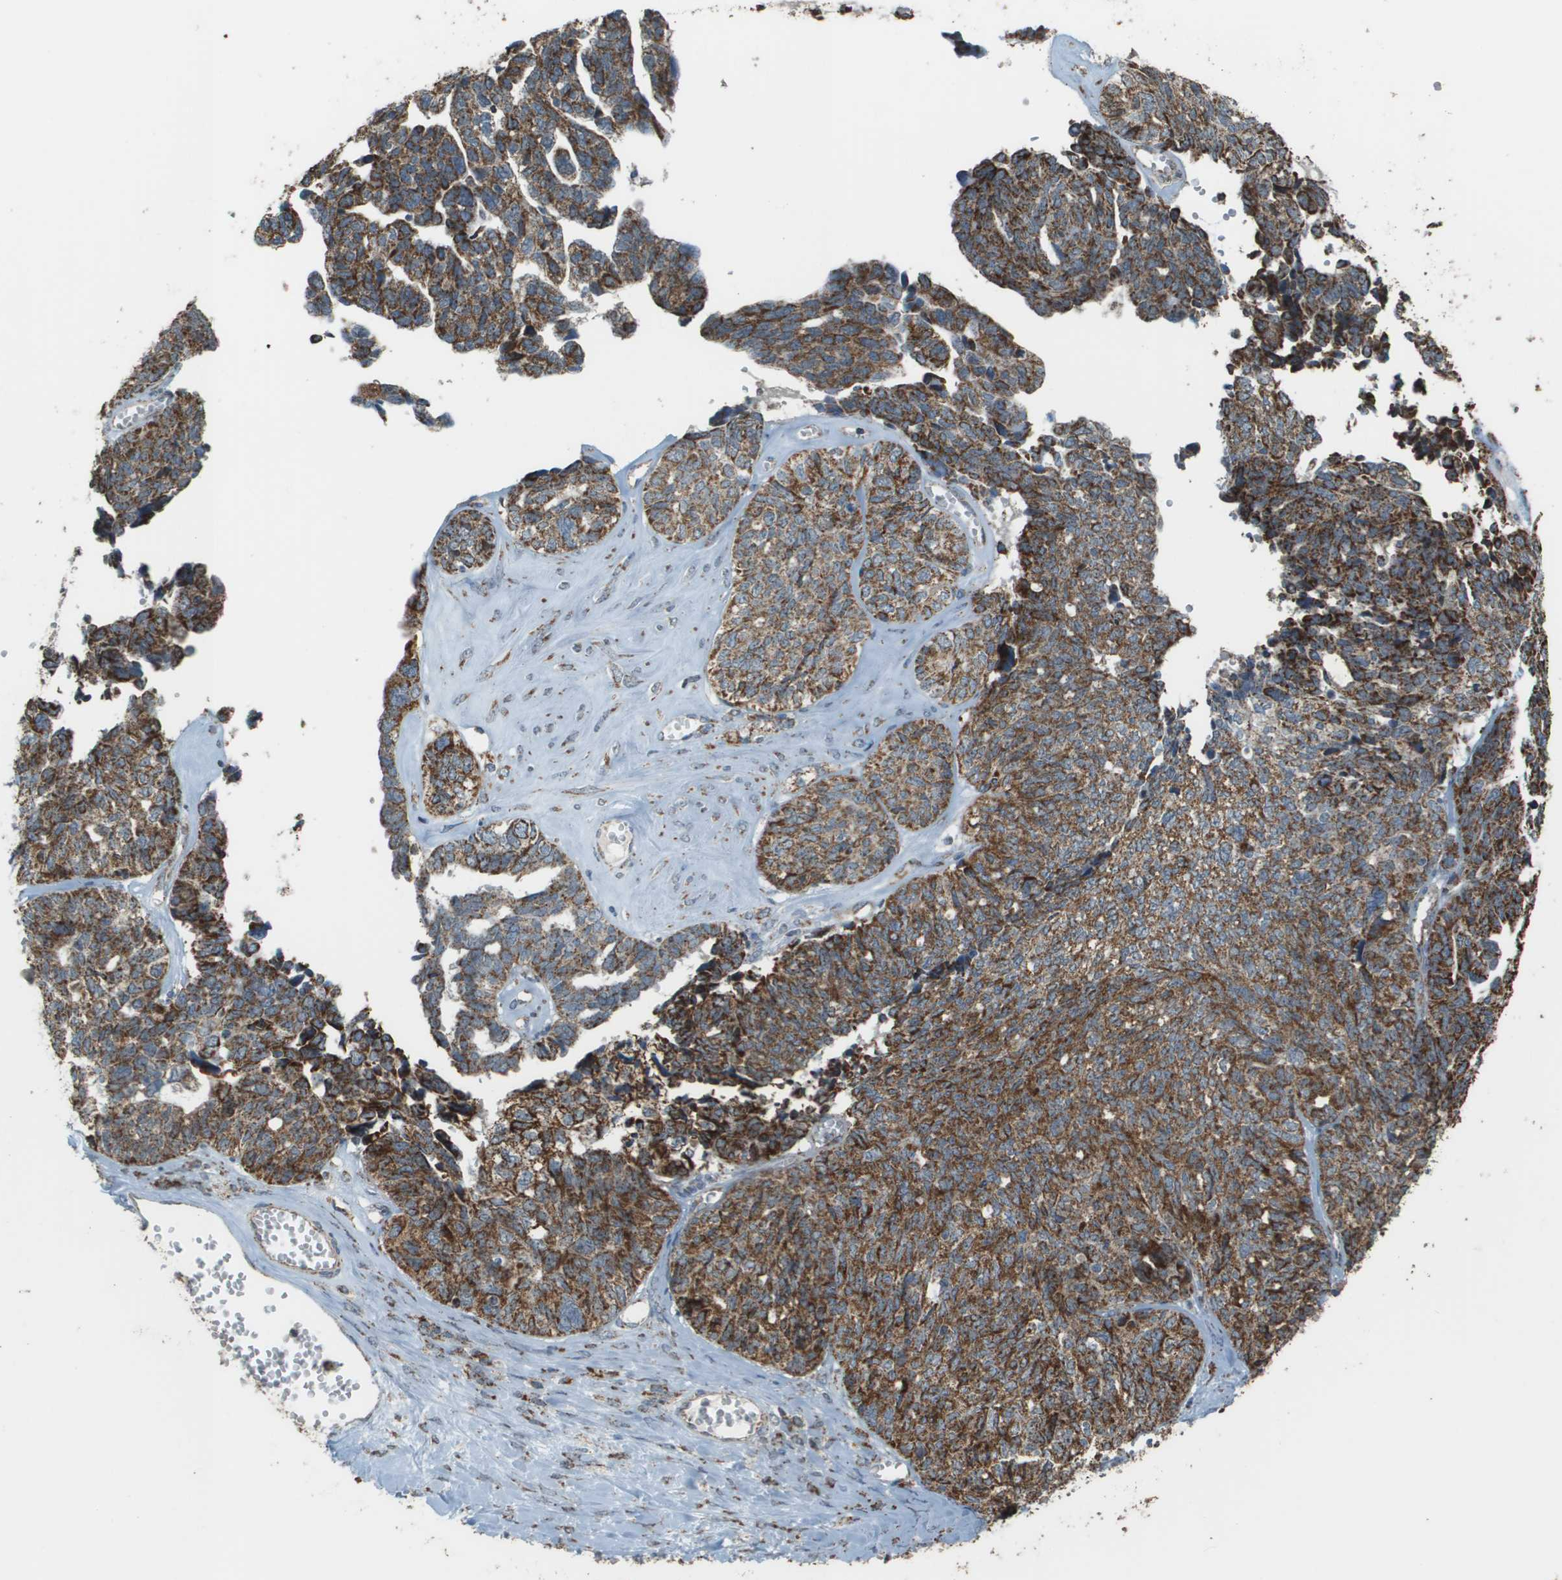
{"staining": {"intensity": "moderate", "quantity": ">75%", "location": "cytoplasmic/membranous"}, "tissue": "ovarian cancer", "cell_type": "Tumor cells", "image_type": "cancer", "snomed": [{"axis": "morphology", "description": "Cystadenocarcinoma, serous, NOS"}, {"axis": "topography", "description": "Ovary"}], "caption": "A brown stain shows moderate cytoplasmic/membranous staining of a protein in ovarian cancer tumor cells.", "gene": "FH", "patient": {"sex": "female", "age": 79}}